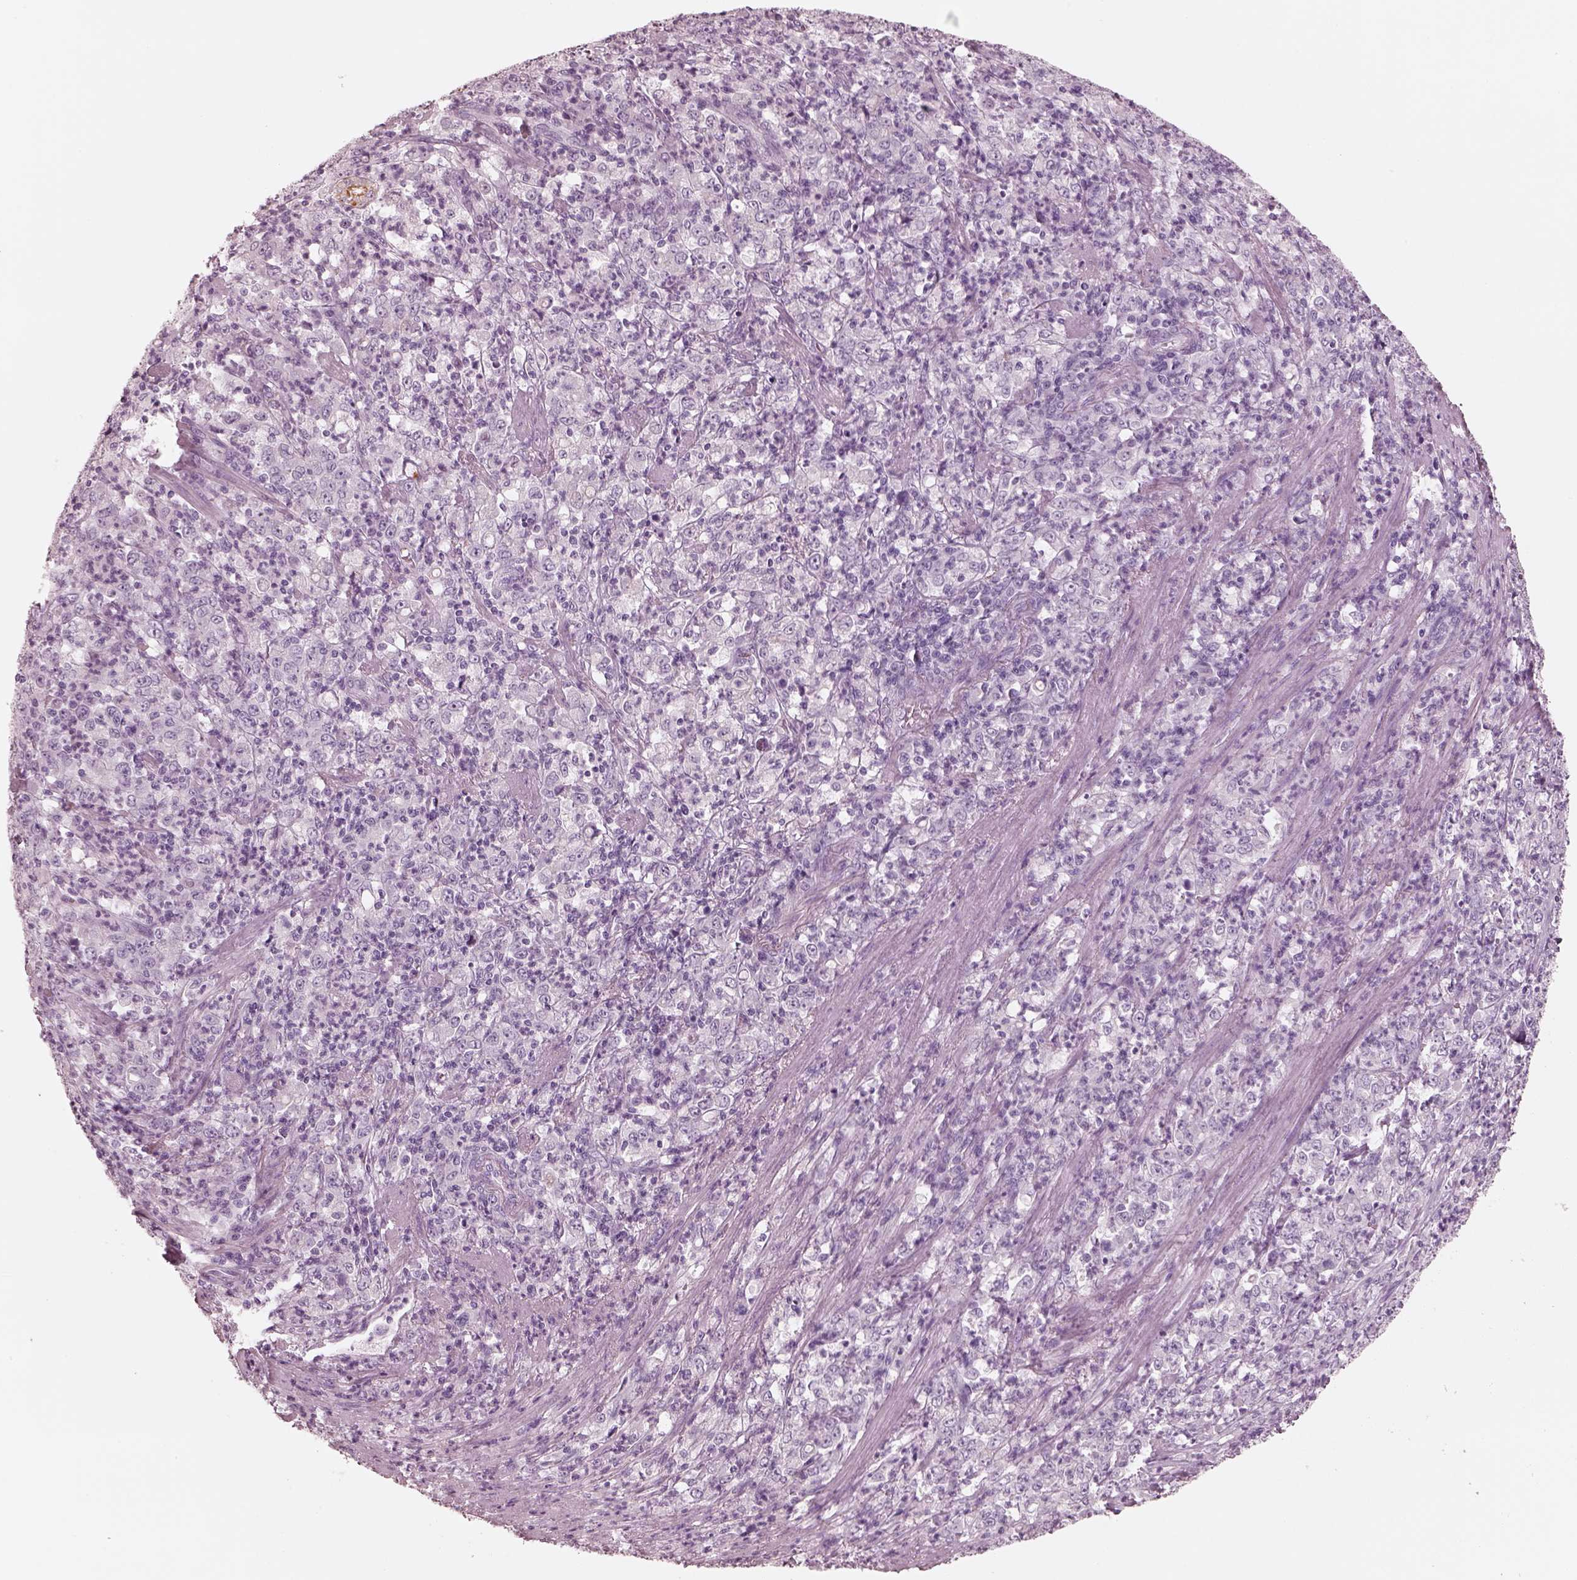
{"staining": {"intensity": "negative", "quantity": "none", "location": "none"}, "tissue": "stomach cancer", "cell_type": "Tumor cells", "image_type": "cancer", "snomed": [{"axis": "morphology", "description": "Adenocarcinoma, NOS"}, {"axis": "topography", "description": "Stomach, lower"}], "caption": "This is a micrograph of immunohistochemistry staining of stomach adenocarcinoma, which shows no staining in tumor cells.", "gene": "PON3", "patient": {"sex": "female", "age": 71}}